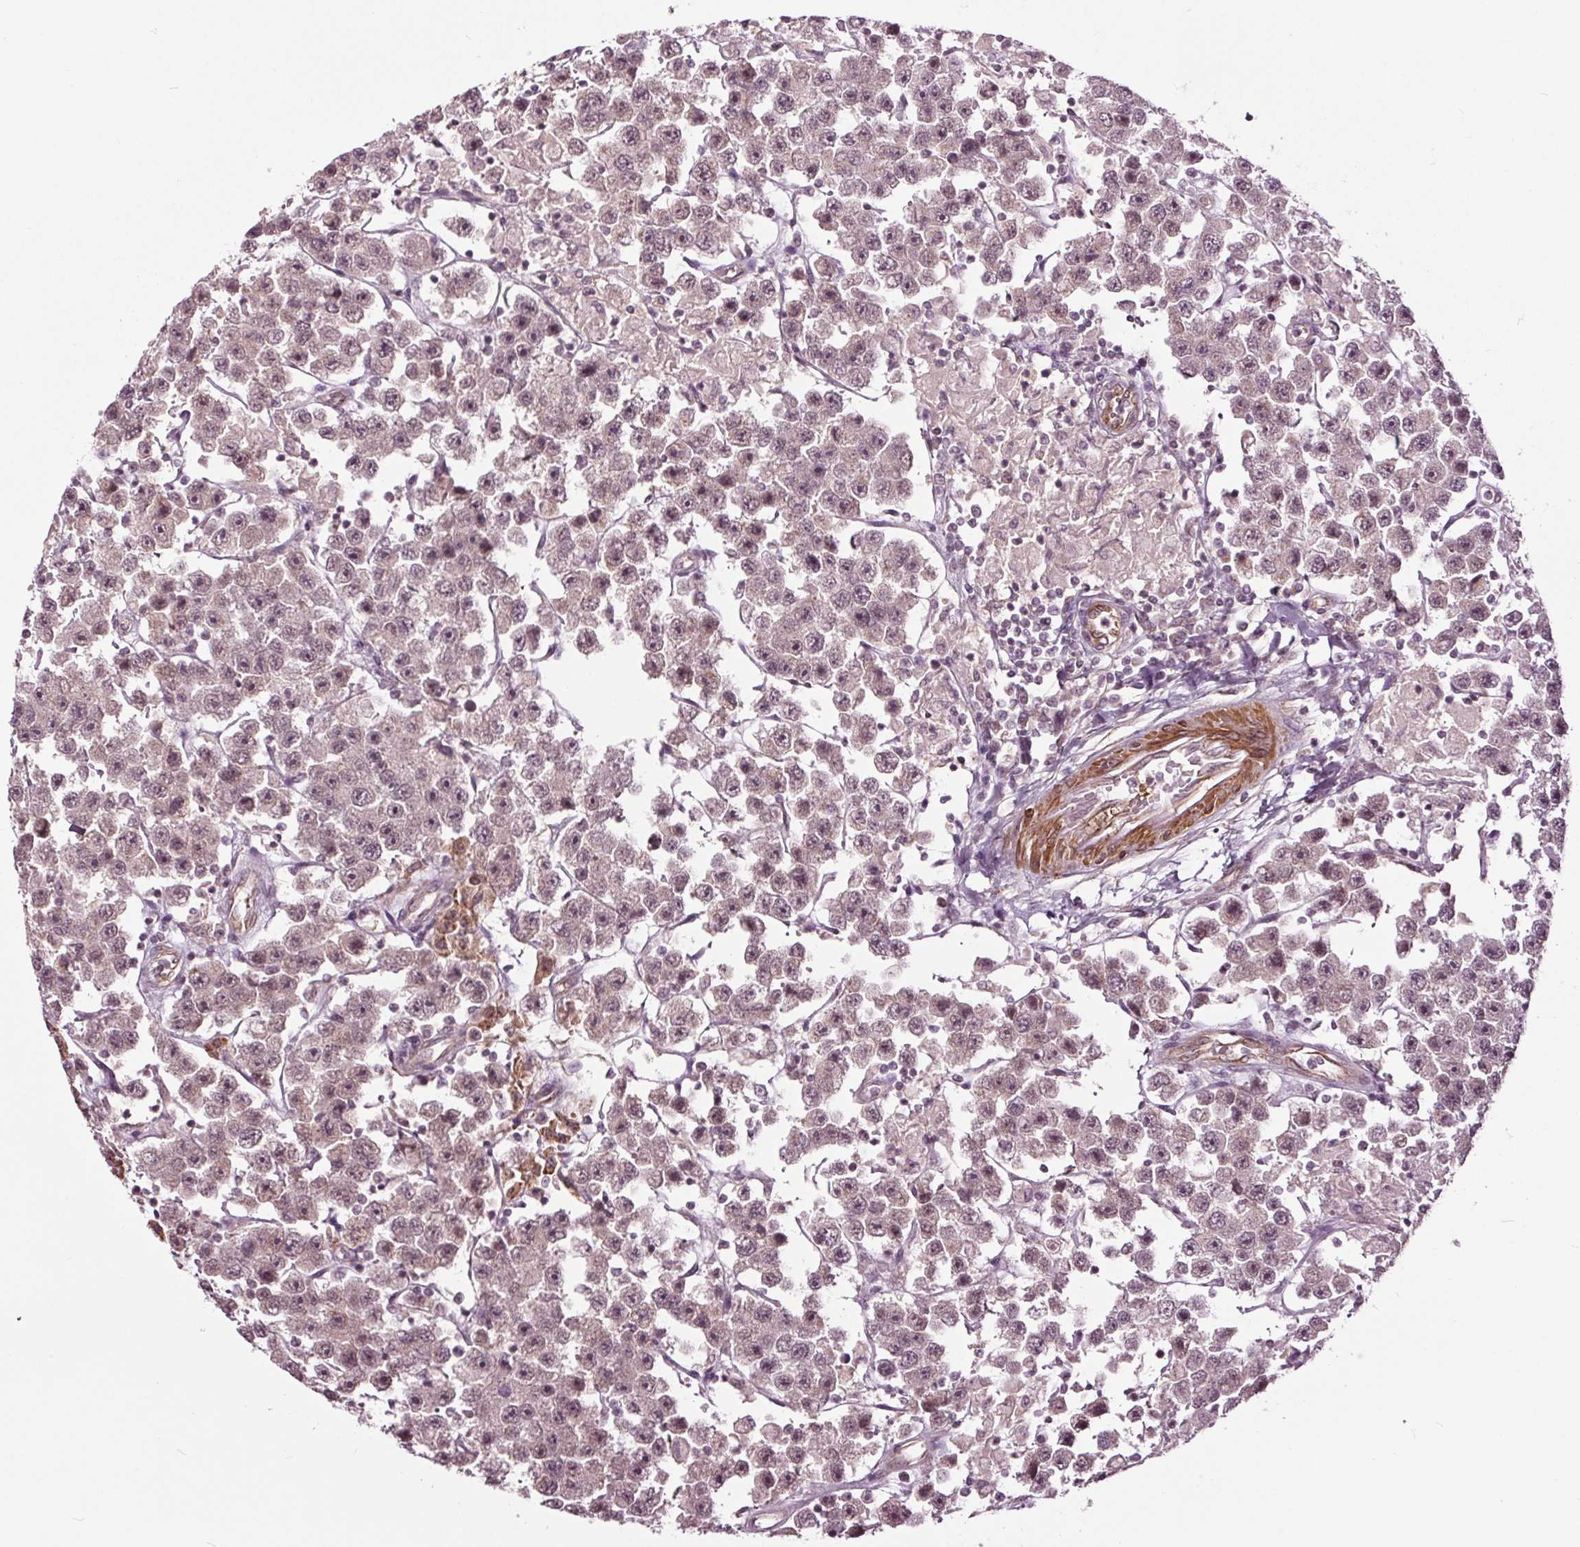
{"staining": {"intensity": "weak", "quantity": "25%-75%", "location": "nuclear"}, "tissue": "testis cancer", "cell_type": "Tumor cells", "image_type": "cancer", "snomed": [{"axis": "morphology", "description": "Seminoma, NOS"}, {"axis": "topography", "description": "Testis"}], "caption": "Immunohistochemical staining of seminoma (testis) reveals weak nuclear protein expression in approximately 25%-75% of tumor cells.", "gene": "HAUS5", "patient": {"sex": "male", "age": 45}}